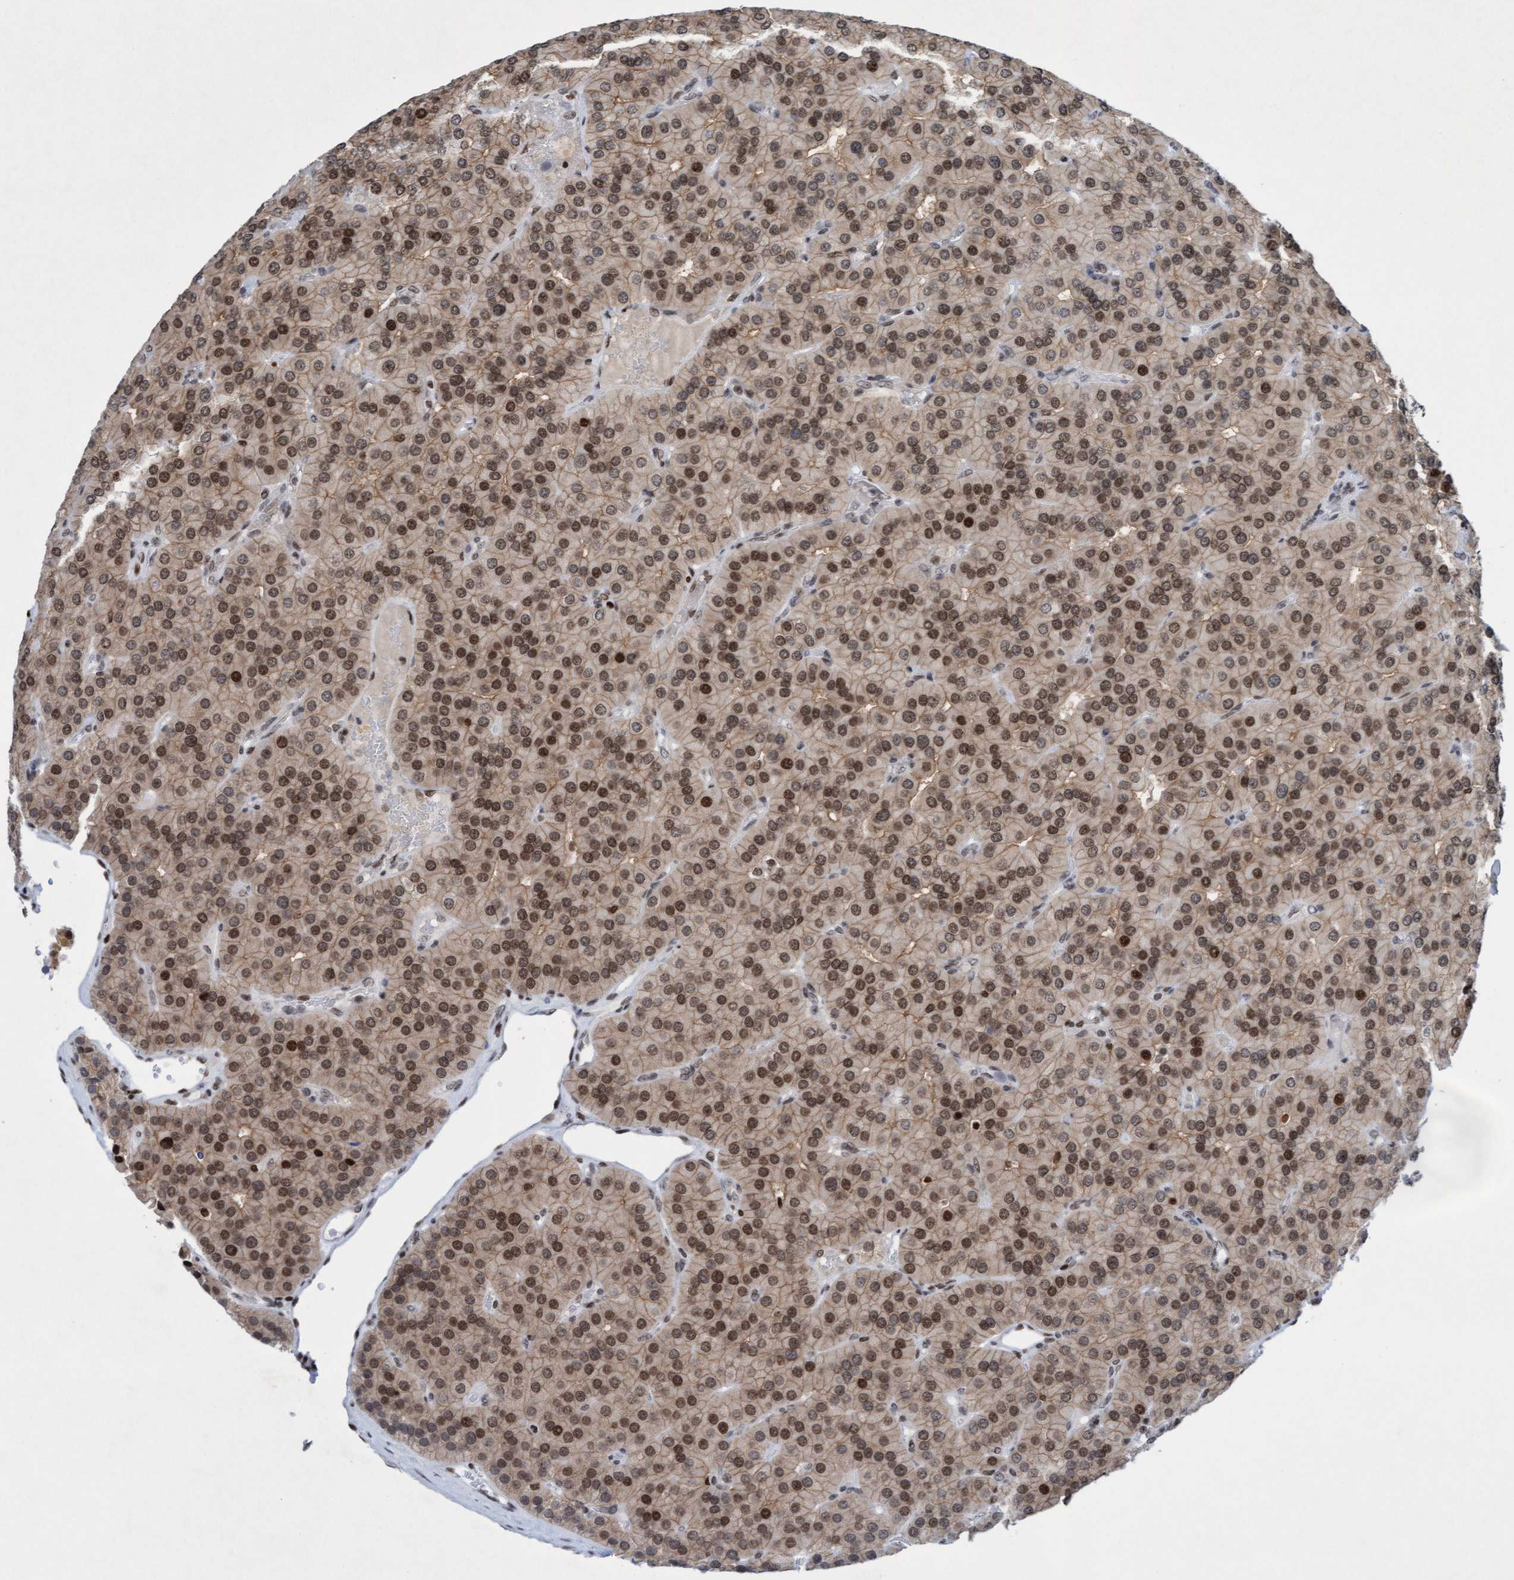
{"staining": {"intensity": "moderate", "quantity": ">75%", "location": "nuclear"}, "tissue": "parathyroid gland", "cell_type": "Glandular cells", "image_type": "normal", "snomed": [{"axis": "morphology", "description": "Normal tissue, NOS"}, {"axis": "morphology", "description": "Adenoma, NOS"}, {"axis": "topography", "description": "Parathyroid gland"}], "caption": "Moderate nuclear expression is present in approximately >75% of glandular cells in normal parathyroid gland. The staining is performed using DAB (3,3'-diaminobenzidine) brown chromogen to label protein expression. The nuclei are counter-stained blue using hematoxylin.", "gene": "GLRX2", "patient": {"sex": "female", "age": 86}}